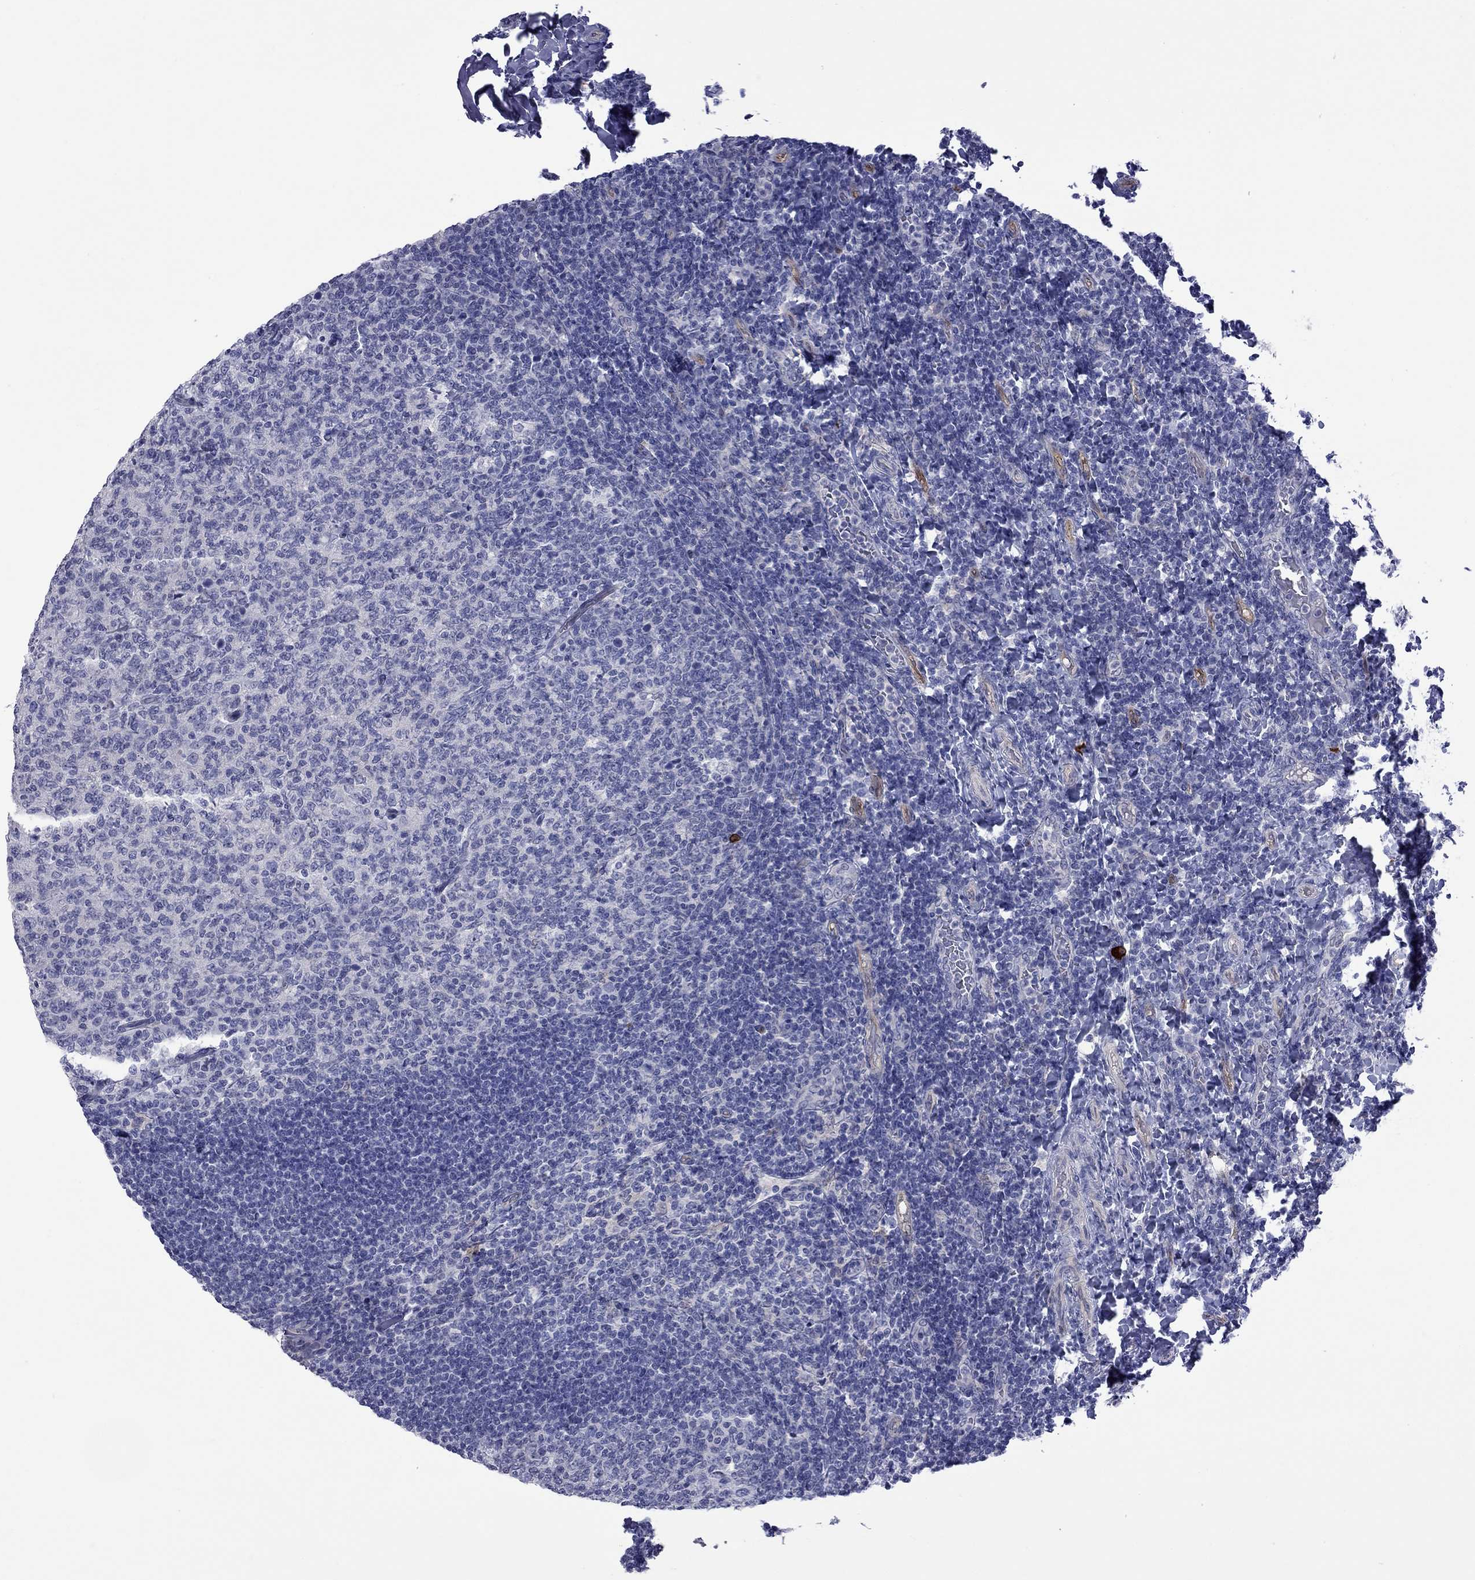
{"staining": {"intensity": "negative", "quantity": "none", "location": "none"}, "tissue": "tonsil", "cell_type": "Germinal center cells", "image_type": "normal", "snomed": [{"axis": "morphology", "description": "Normal tissue, NOS"}, {"axis": "topography", "description": "Tonsil"}], "caption": "IHC photomicrograph of normal tonsil: tonsil stained with DAB (3,3'-diaminobenzidine) reveals no significant protein expression in germinal center cells. Nuclei are stained in blue.", "gene": "CTNNBIP1", "patient": {"sex": "female", "age": 10}}